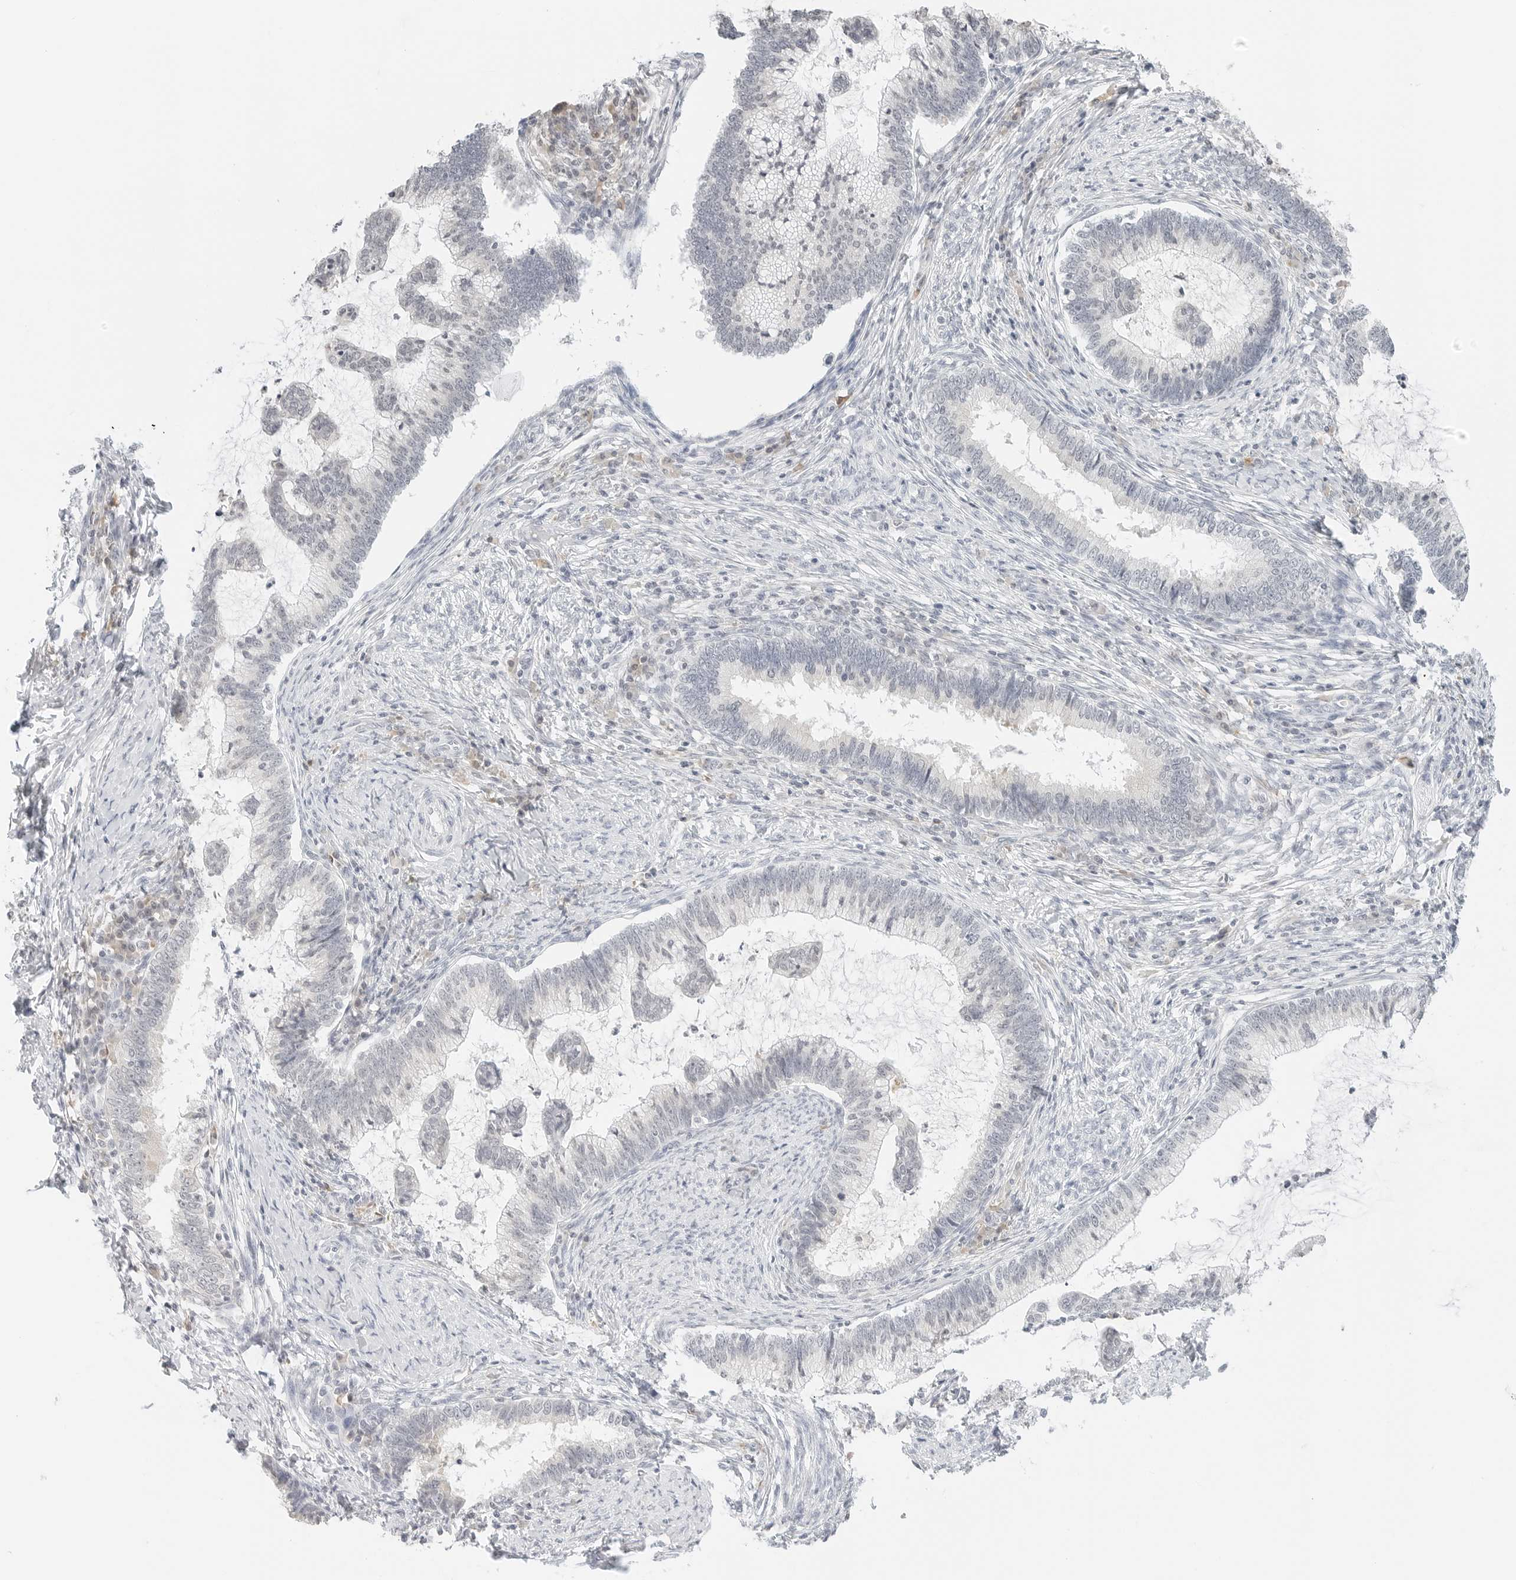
{"staining": {"intensity": "negative", "quantity": "none", "location": "none"}, "tissue": "cervical cancer", "cell_type": "Tumor cells", "image_type": "cancer", "snomed": [{"axis": "morphology", "description": "Adenocarcinoma, NOS"}, {"axis": "topography", "description": "Cervix"}], "caption": "This micrograph is of cervical cancer stained with immunohistochemistry to label a protein in brown with the nuclei are counter-stained blue. There is no positivity in tumor cells. (DAB (3,3'-diaminobenzidine) immunohistochemistry (IHC) visualized using brightfield microscopy, high magnification).", "gene": "NEO1", "patient": {"sex": "female", "age": 36}}